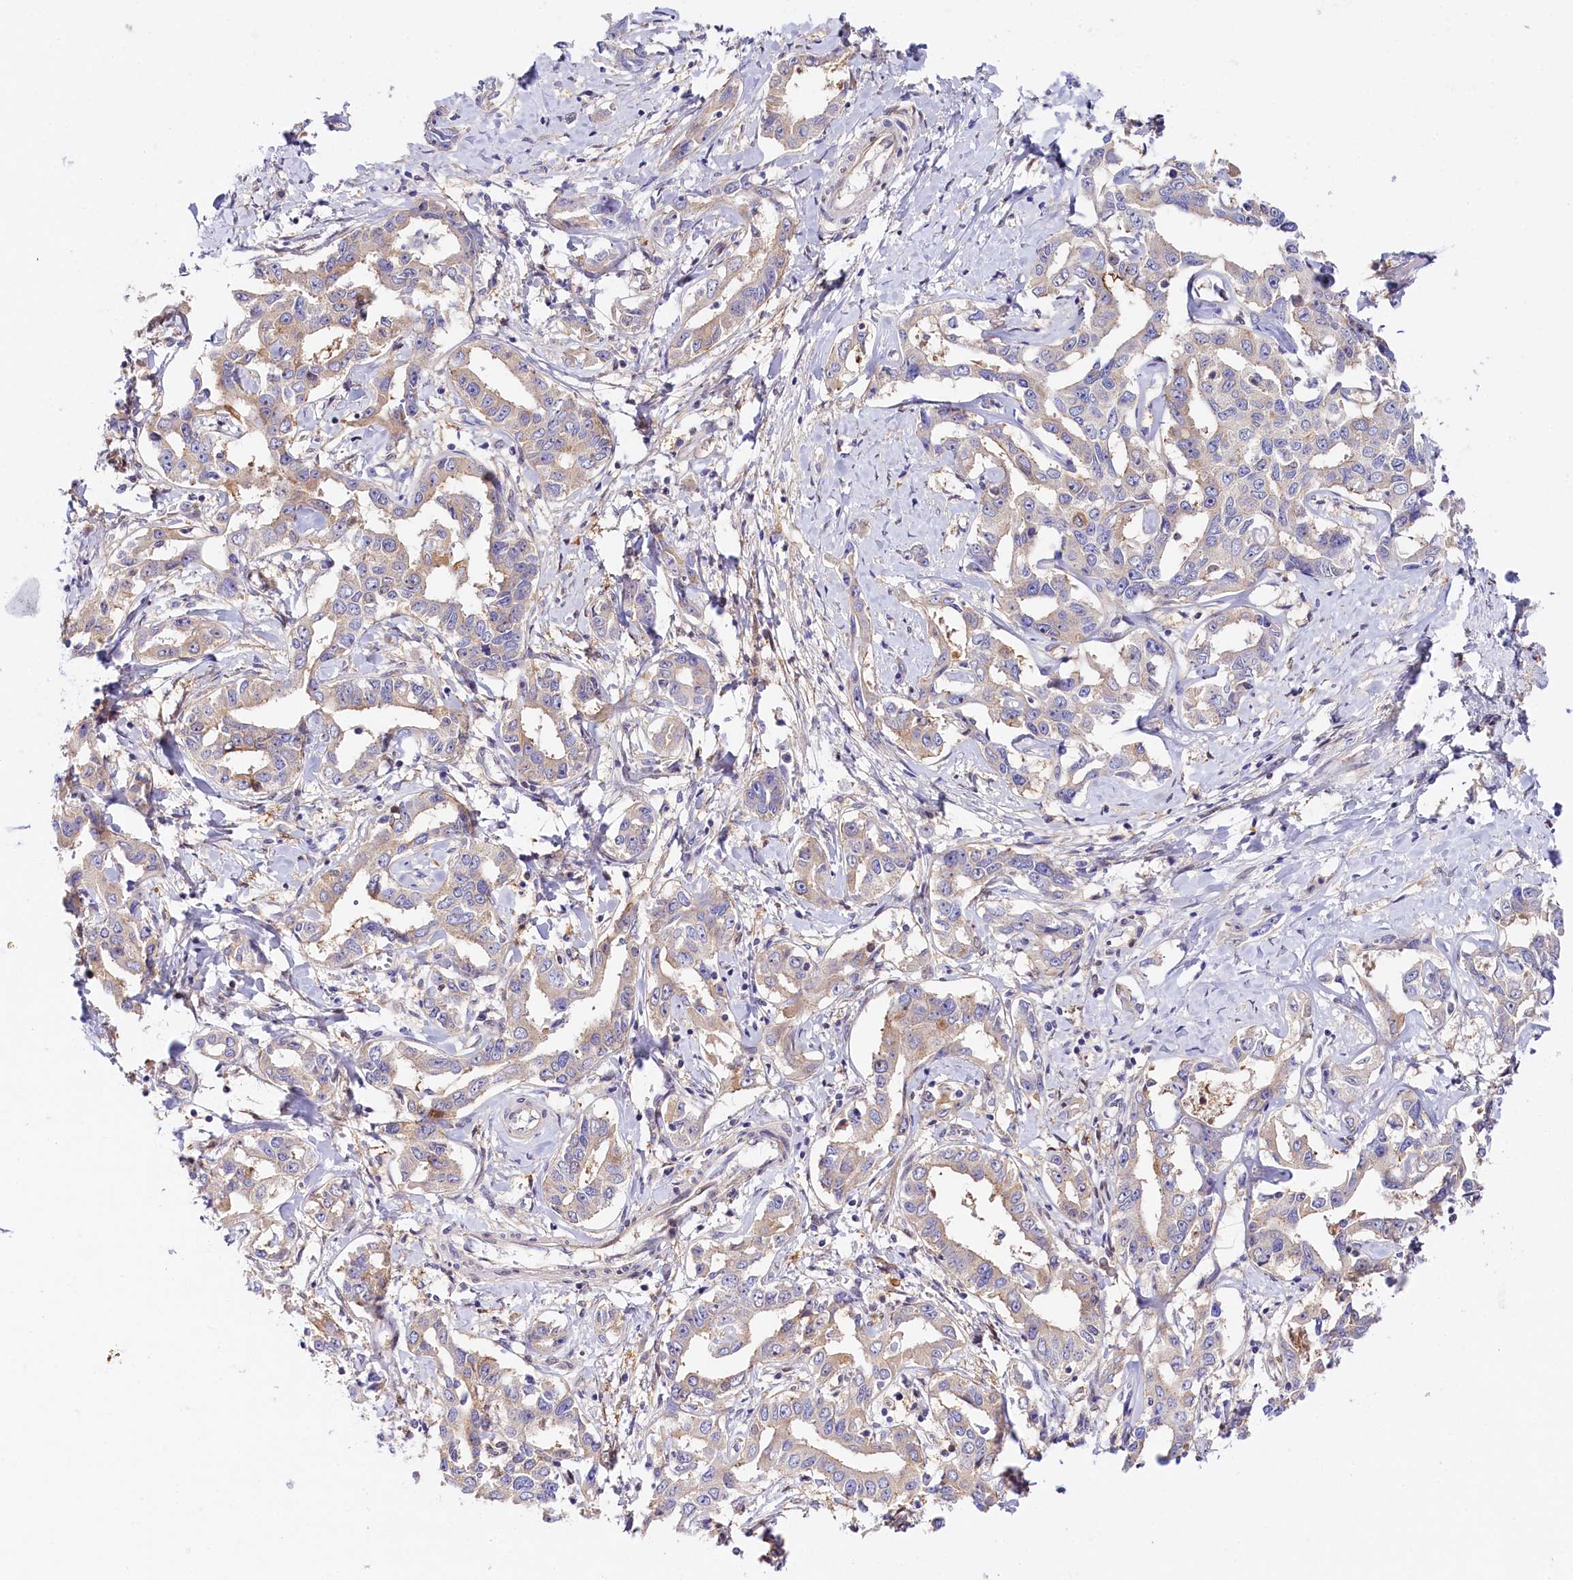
{"staining": {"intensity": "negative", "quantity": "none", "location": "none"}, "tissue": "liver cancer", "cell_type": "Tumor cells", "image_type": "cancer", "snomed": [{"axis": "morphology", "description": "Cholangiocarcinoma"}, {"axis": "topography", "description": "Liver"}], "caption": "Liver cholangiocarcinoma stained for a protein using IHC demonstrates no positivity tumor cells.", "gene": "KATNB1", "patient": {"sex": "male", "age": 59}}